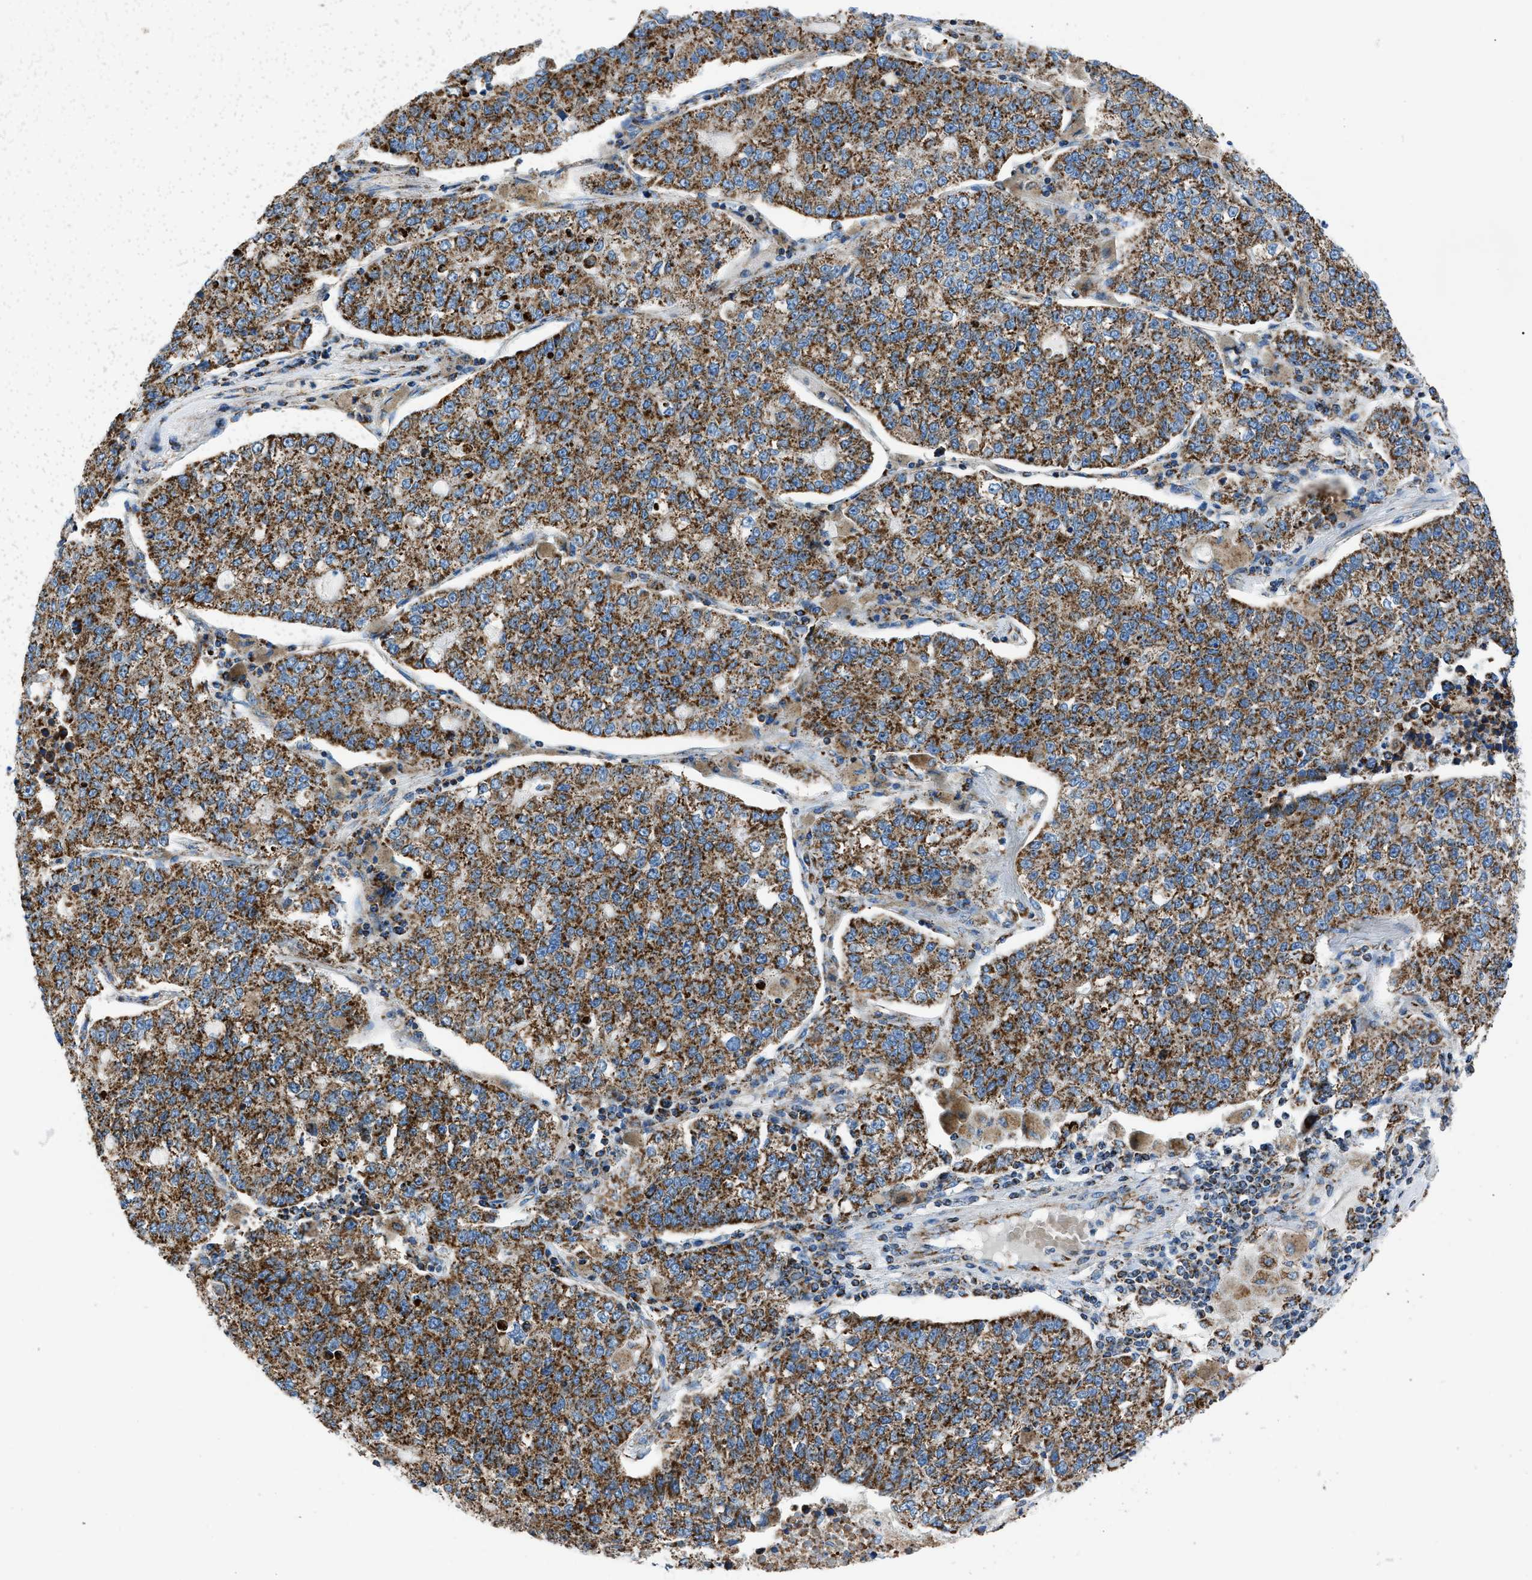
{"staining": {"intensity": "strong", "quantity": ">75%", "location": "cytoplasmic/membranous"}, "tissue": "lung cancer", "cell_type": "Tumor cells", "image_type": "cancer", "snomed": [{"axis": "morphology", "description": "Adenocarcinoma, NOS"}, {"axis": "topography", "description": "Lung"}], "caption": "Immunohistochemistry of human lung cancer reveals high levels of strong cytoplasmic/membranous expression in about >75% of tumor cells.", "gene": "PHB2", "patient": {"sex": "male", "age": 49}}